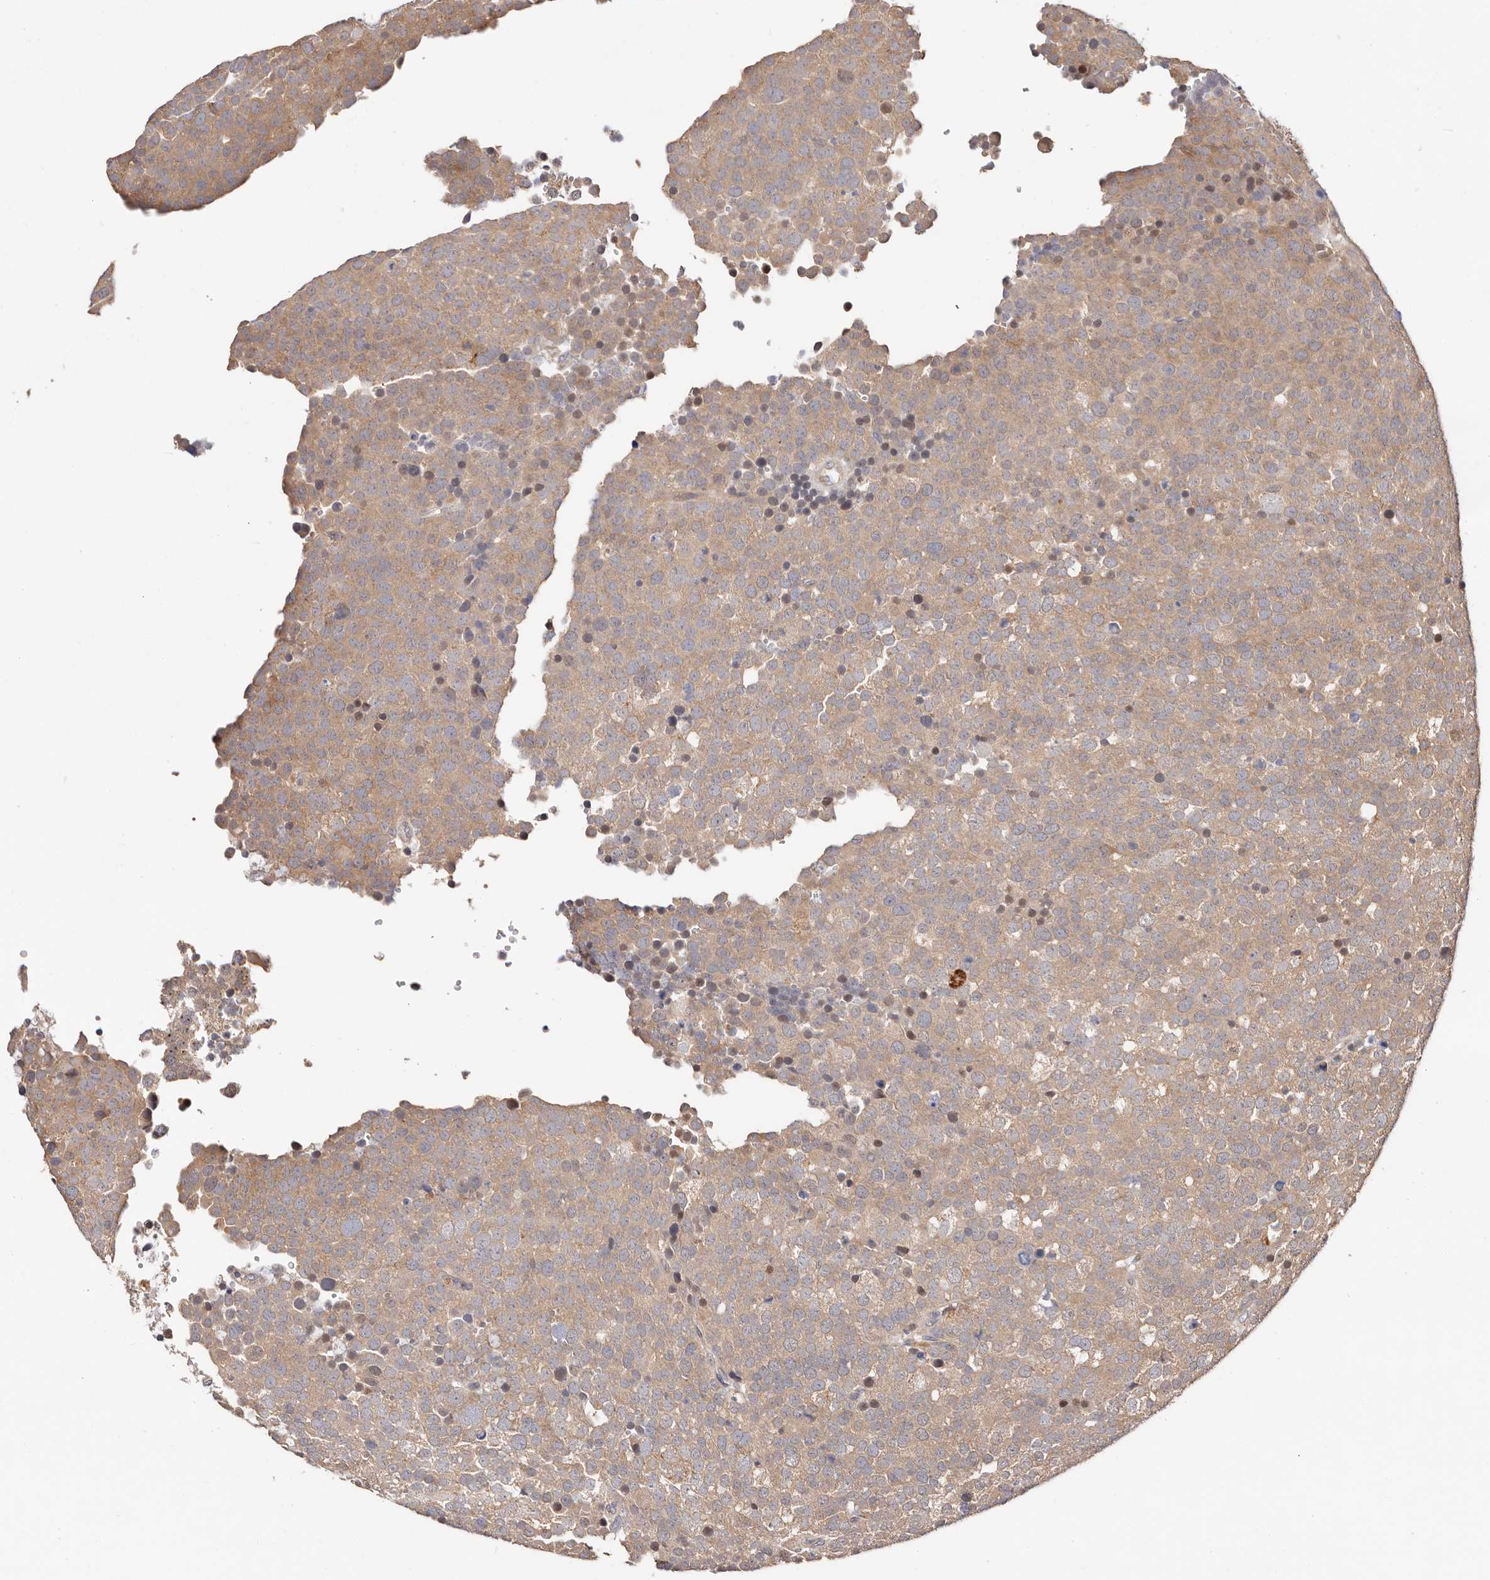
{"staining": {"intensity": "moderate", "quantity": ">75%", "location": "cytoplasmic/membranous"}, "tissue": "testis cancer", "cell_type": "Tumor cells", "image_type": "cancer", "snomed": [{"axis": "morphology", "description": "Seminoma, NOS"}, {"axis": "topography", "description": "Testis"}], "caption": "The immunohistochemical stain shows moderate cytoplasmic/membranous staining in tumor cells of testis cancer tissue. Ihc stains the protein of interest in brown and the nuclei are stained blue.", "gene": "USP33", "patient": {"sex": "male", "age": 71}}